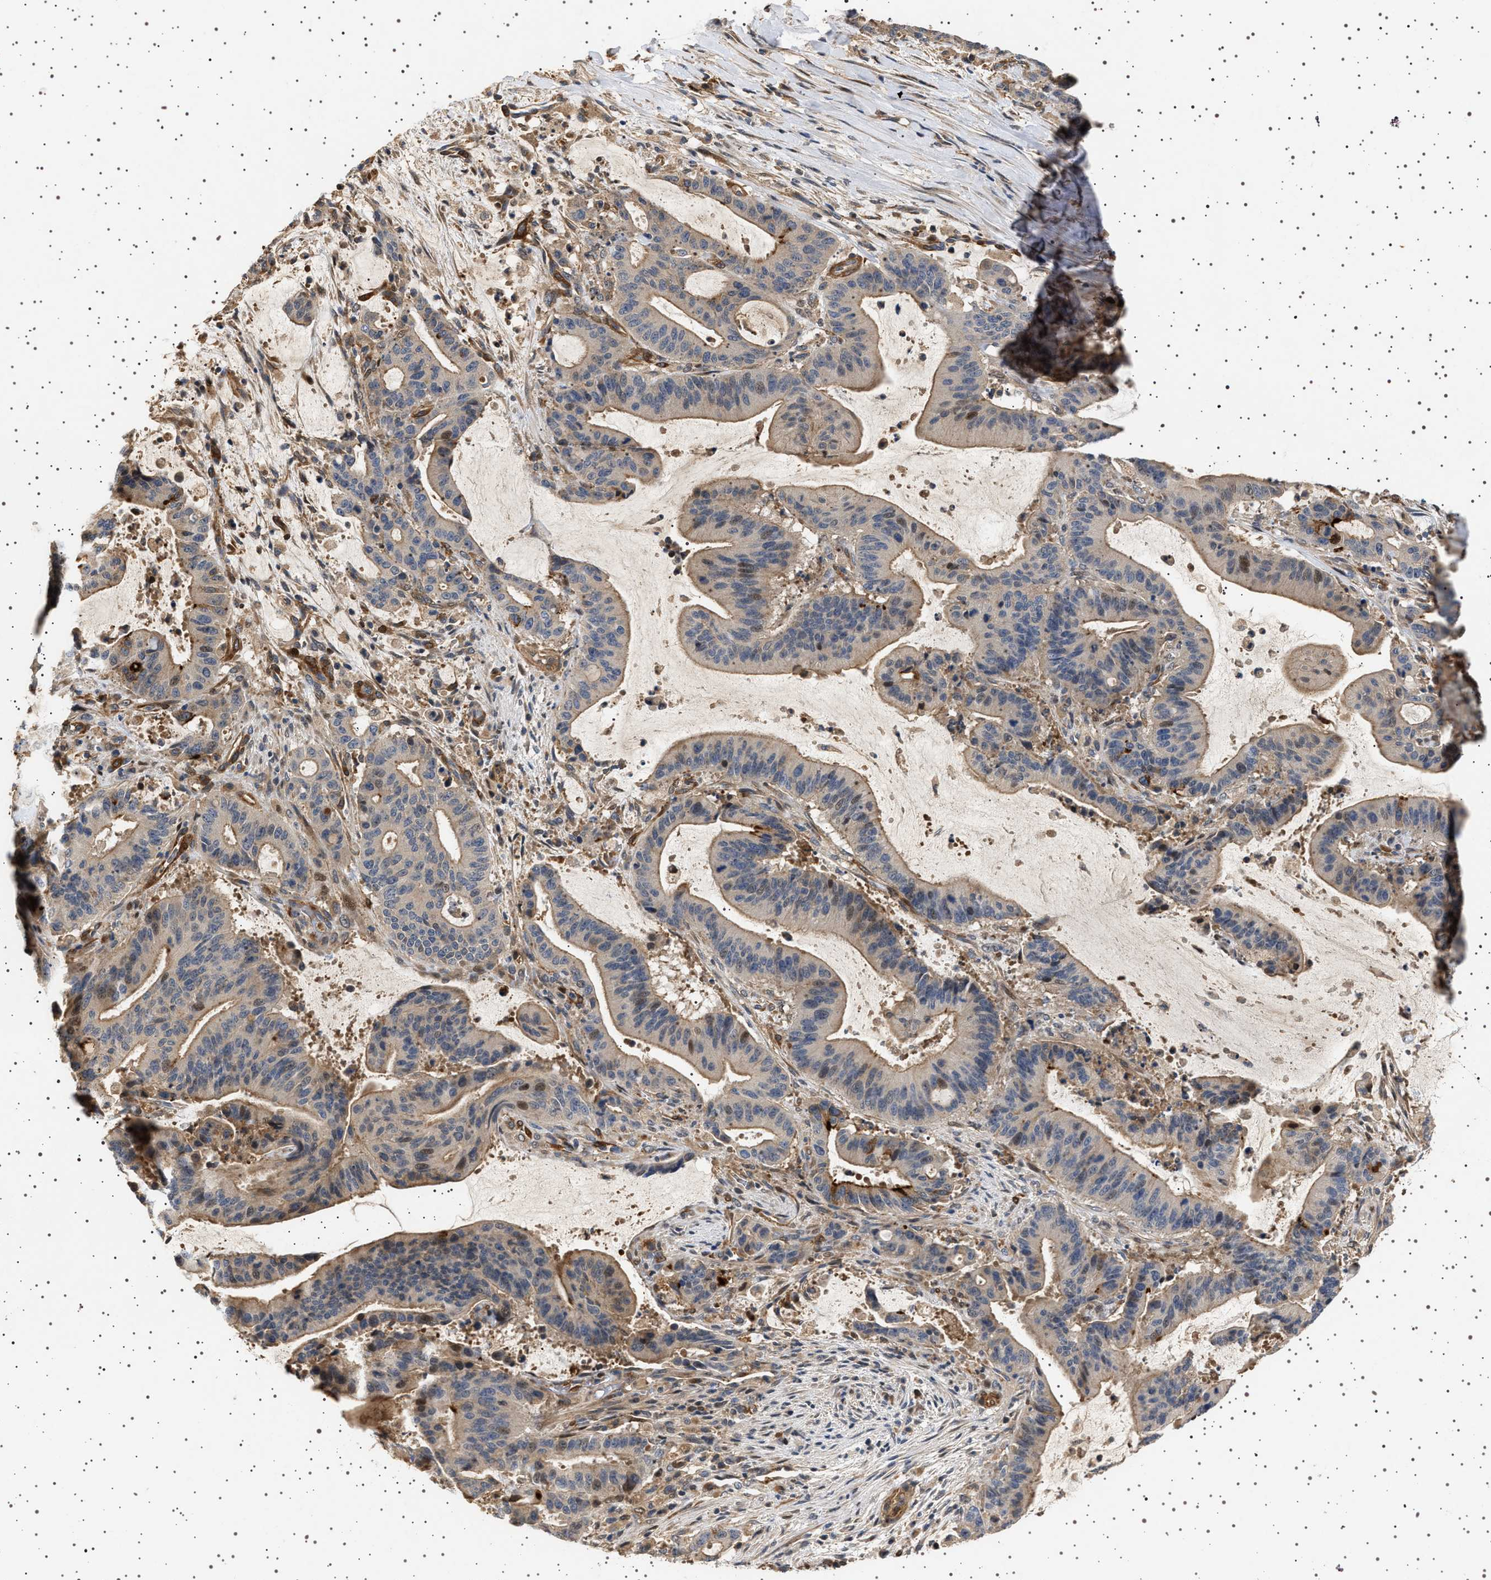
{"staining": {"intensity": "weak", "quantity": "<25%", "location": "cytoplasmic/membranous"}, "tissue": "liver cancer", "cell_type": "Tumor cells", "image_type": "cancer", "snomed": [{"axis": "morphology", "description": "Normal tissue, NOS"}, {"axis": "morphology", "description": "Cholangiocarcinoma"}, {"axis": "topography", "description": "Liver"}, {"axis": "topography", "description": "Peripheral nerve tissue"}], "caption": "This is an immunohistochemistry (IHC) photomicrograph of human liver cancer. There is no positivity in tumor cells.", "gene": "GUCY1B1", "patient": {"sex": "female", "age": 73}}